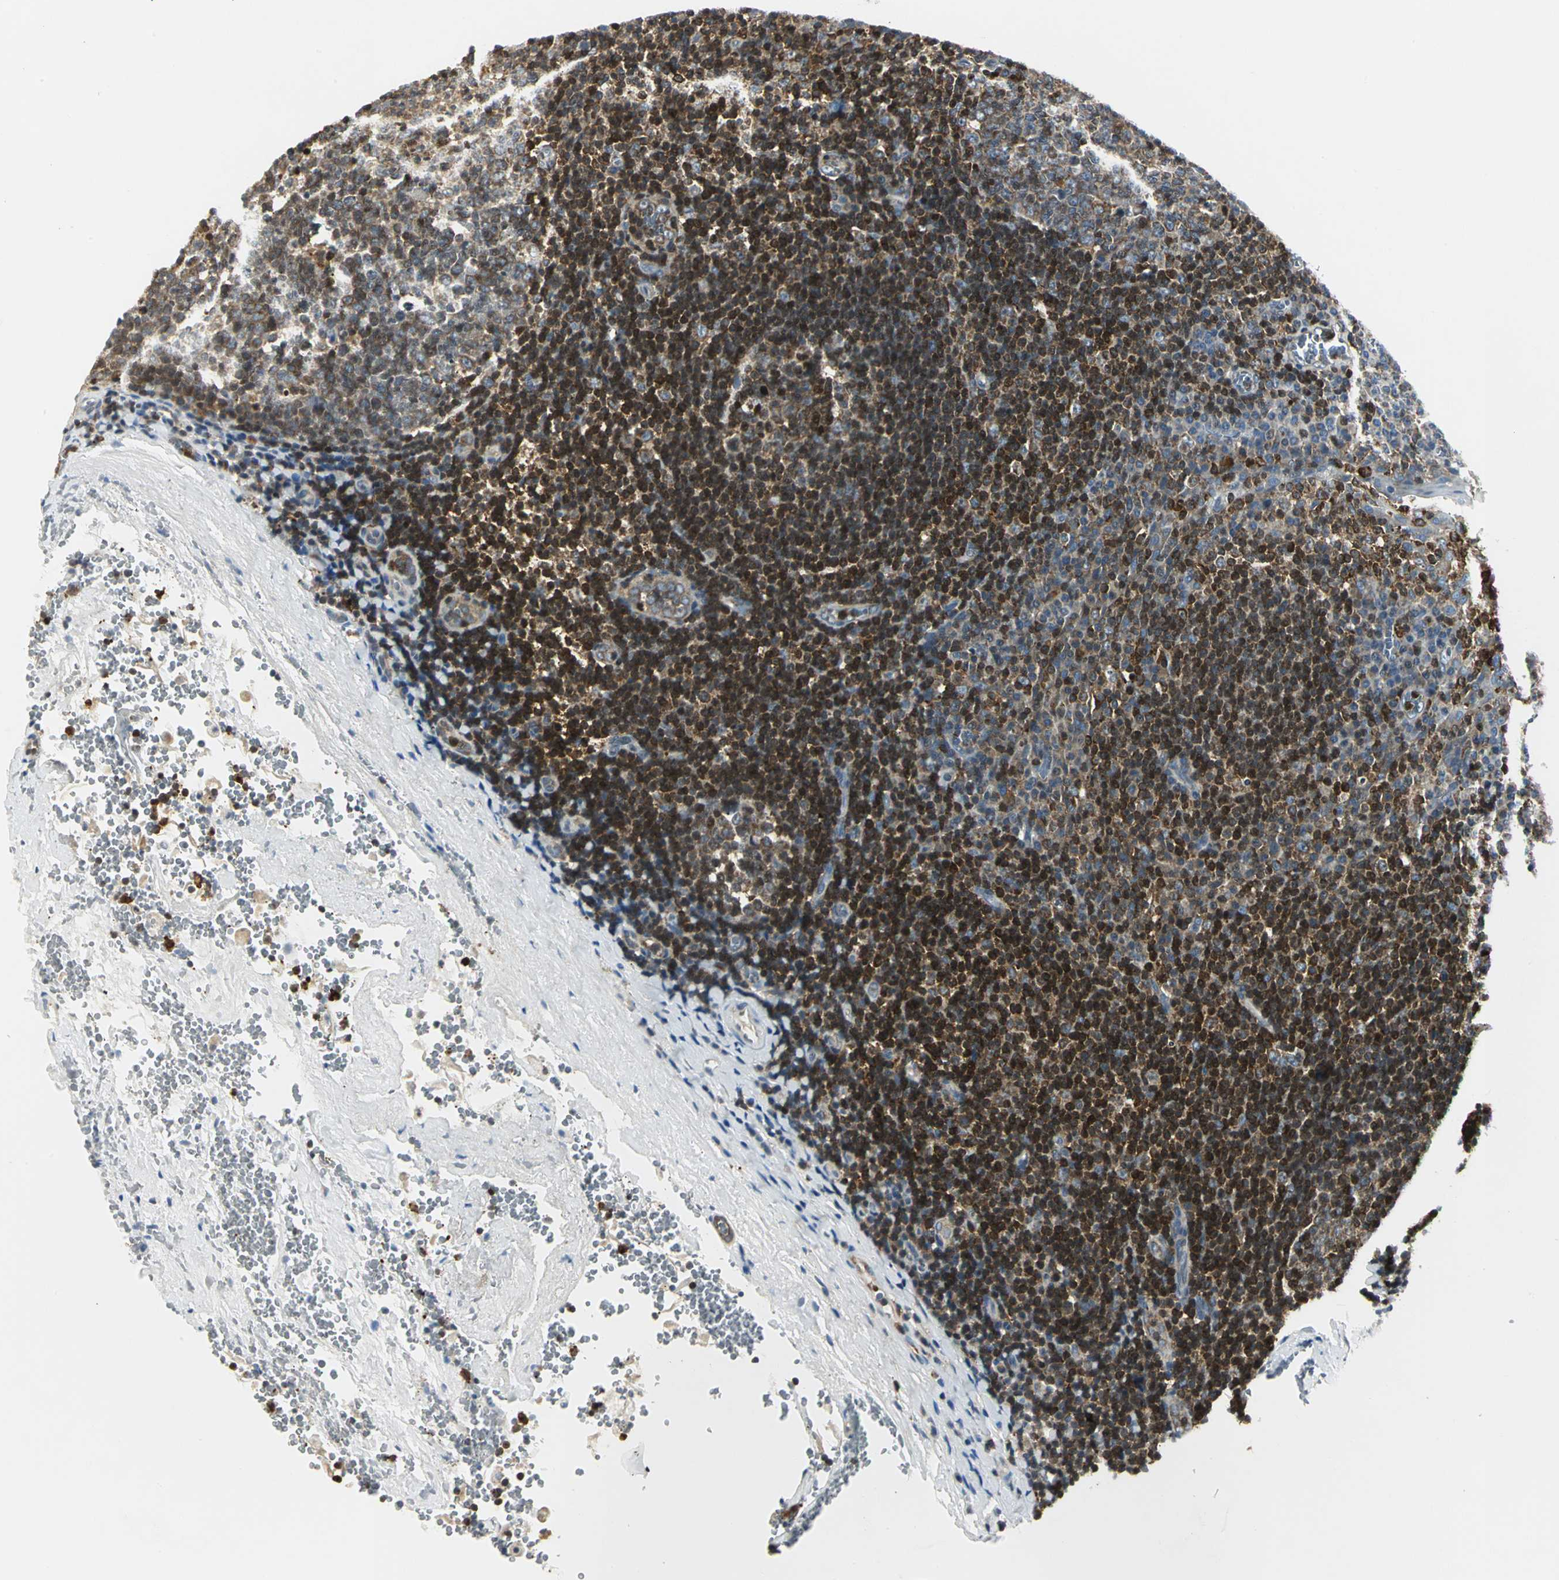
{"staining": {"intensity": "moderate", "quantity": ">75%", "location": "cytoplasmic/membranous"}, "tissue": "tonsil", "cell_type": "Germinal center cells", "image_type": "normal", "snomed": [{"axis": "morphology", "description": "Normal tissue, NOS"}, {"axis": "topography", "description": "Tonsil"}], "caption": "Protein staining exhibits moderate cytoplasmic/membranous expression in about >75% of germinal center cells in unremarkable tonsil.", "gene": "USP40", "patient": {"sex": "male", "age": 31}}